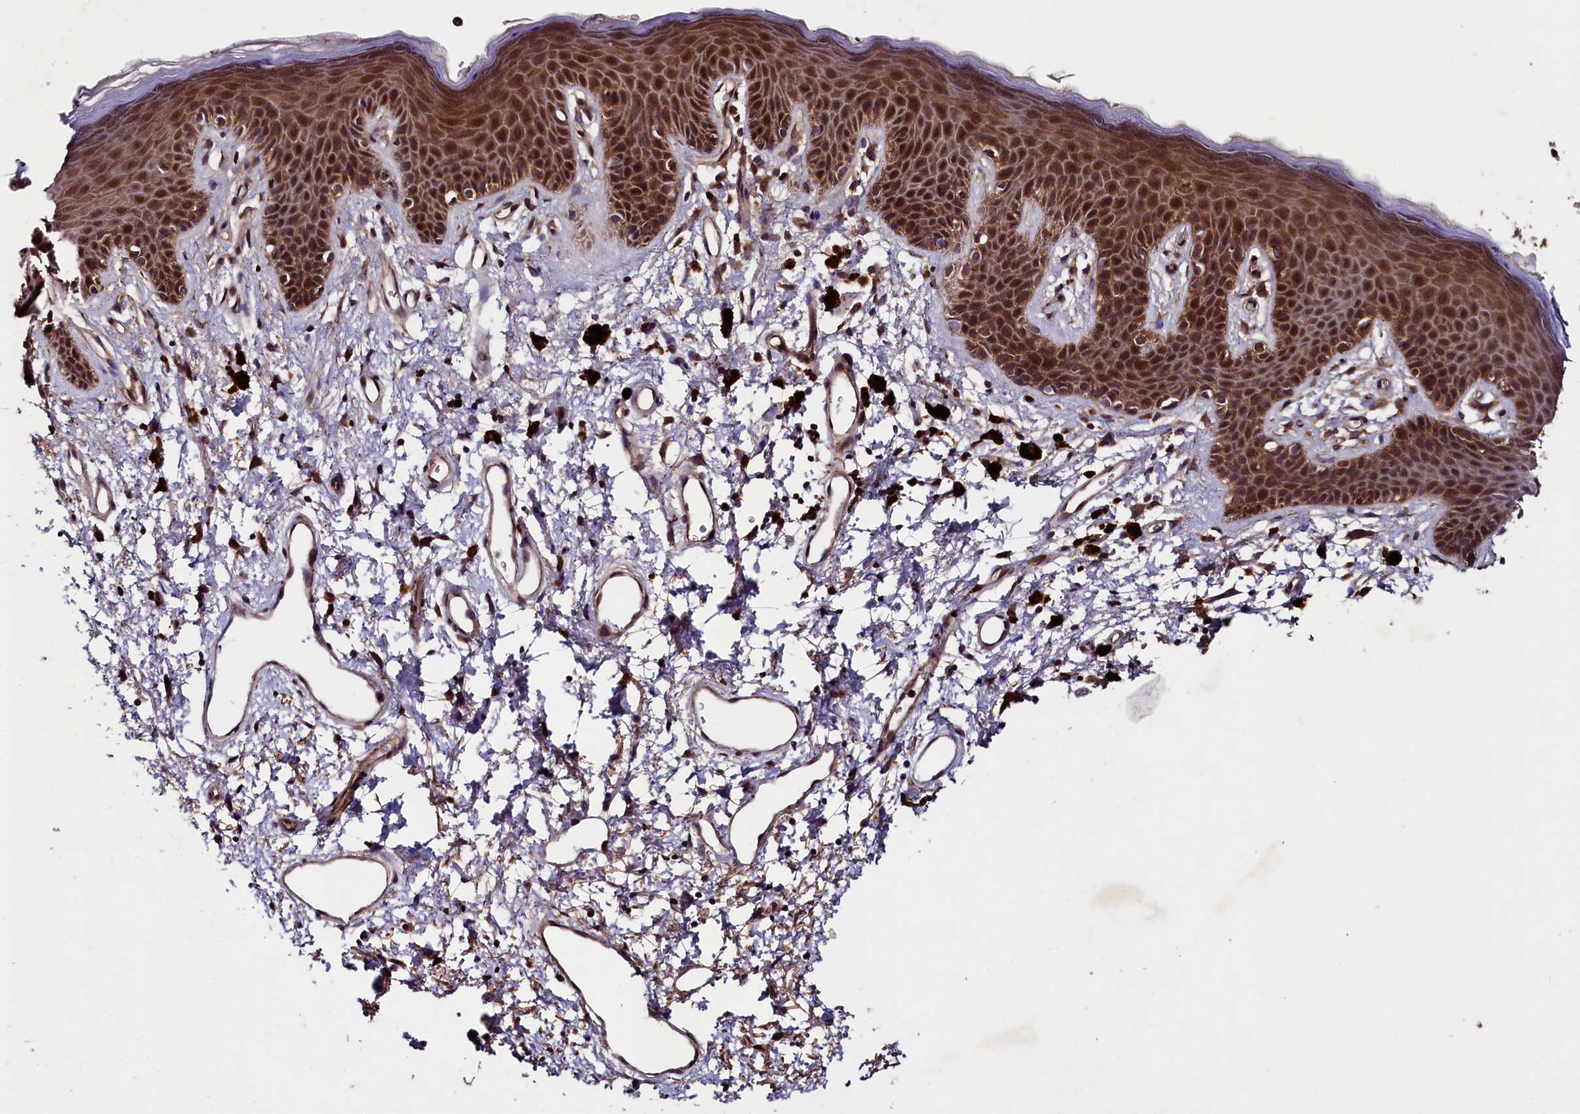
{"staining": {"intensity": "strong", "quantity": ">75%", "location": "cytoplasmic/membranous,nuclear"}, "tissue": "skin", "cell_type": "Epidermal cells", "image_type": "normal", "snomed": [{"axis": "morphology", "description": "Normal tissue, NOS"}, {"axis": "topography", "description": "Anal"}], "caption": "This image demonstrates IHC staining of normal skin, with high strong cytoplasmic/membranous,nuclear positivity in about >75% of epidermal cells.", "gene": "BLTP3B", "patient": {"sex": "female", "age": 46}}